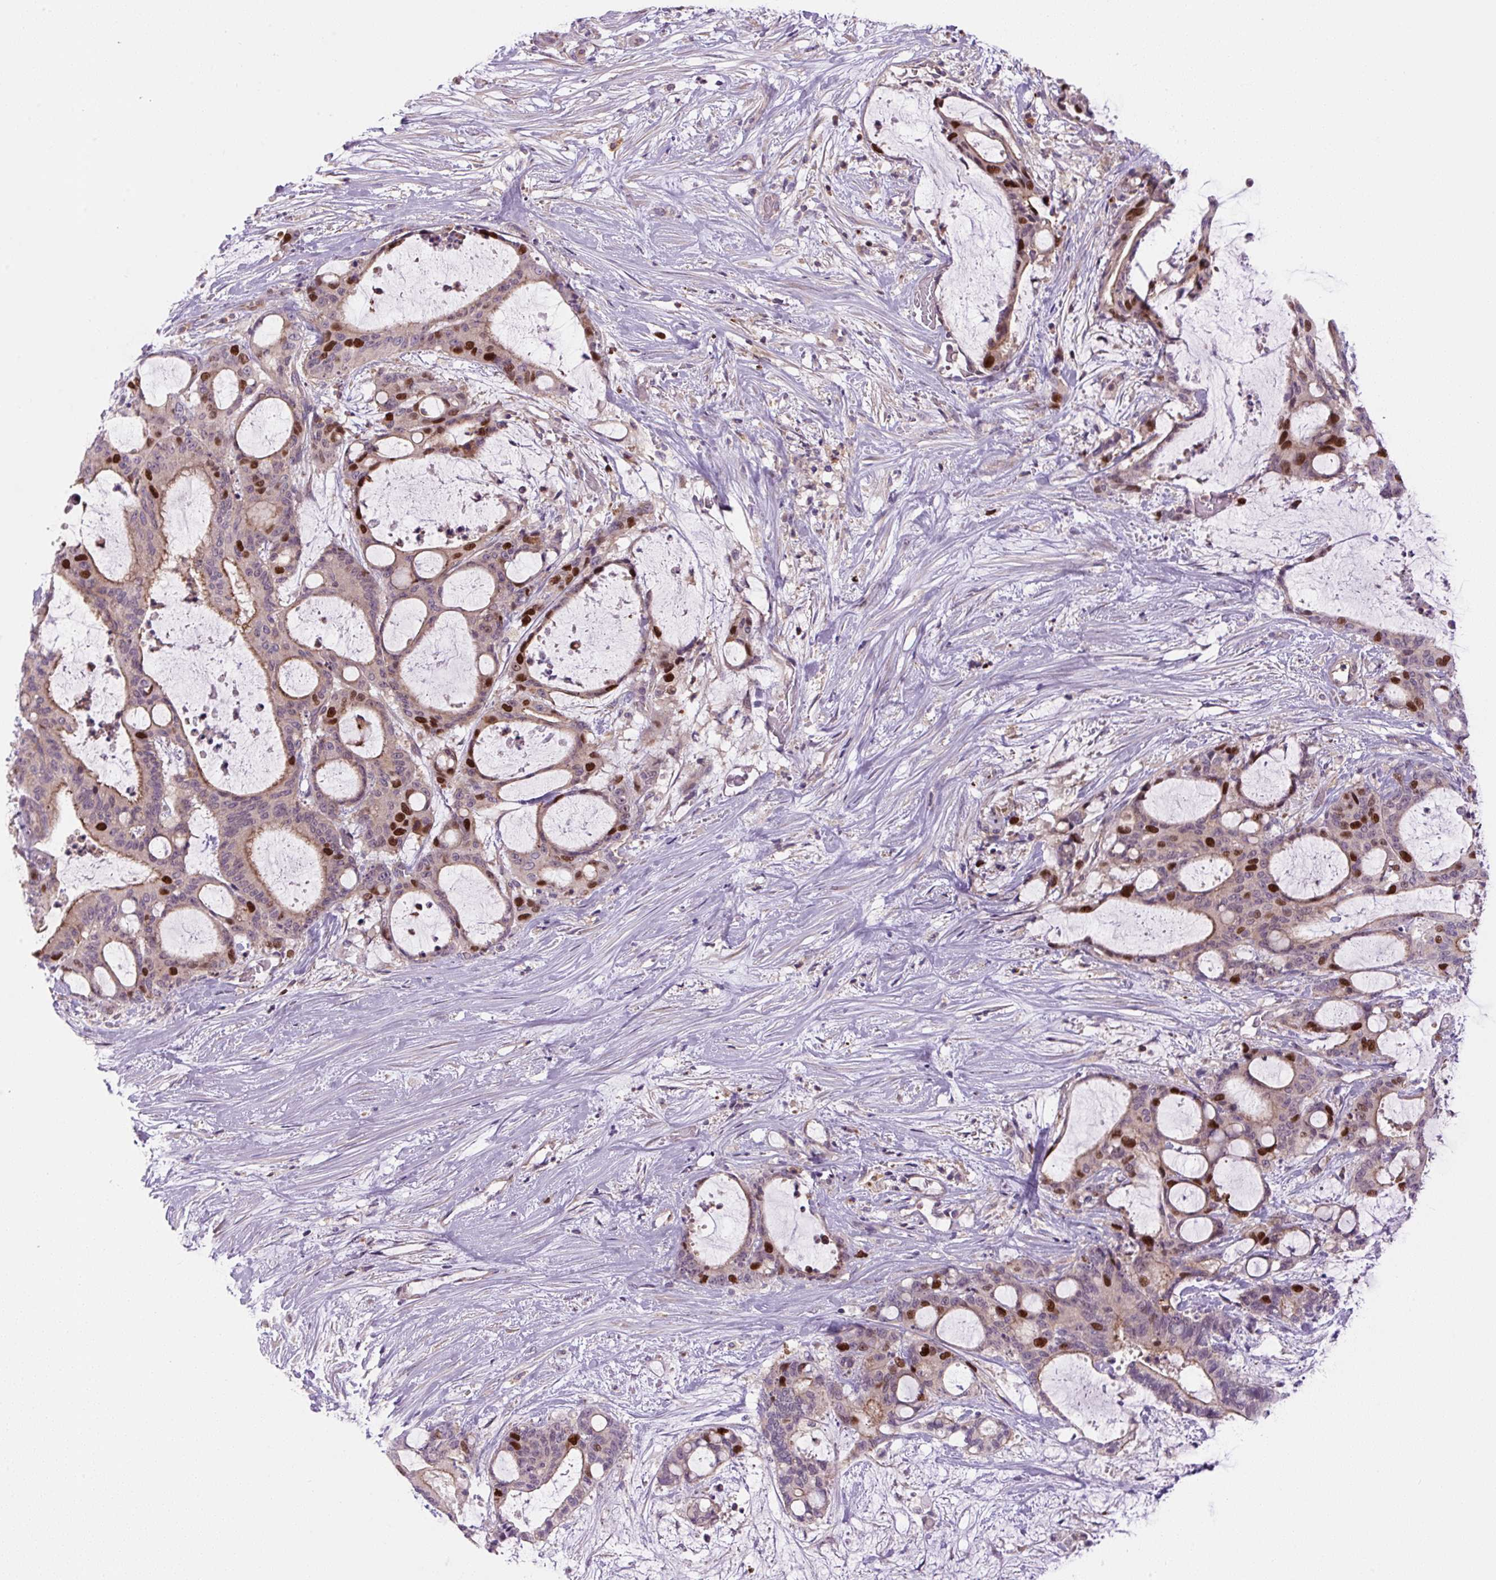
{"staining": {"intensity": "strong", "quantity": "25%-75%", "location": "cytoplasmic/membranous,nuclear"}, "tissue": "liver cancer", "cell_type": "Tumor cells", "image_type": "cancer", "snomed": [{"axis": "morphology", "description": "Normal tissue, NOS"}, {"axis": "morphology", "description": "Cholangiocarcinoma"}, {"axis": "topography", "description": "Liver"}, {"axis": "topography", "description": "Peripheral nerve tissue"}], "caption": "Immunohistochemistry photomicrograph of liver cancer (cholangiocarcinoma) stained for a protein (brown), which reveals high levels of strong cytoplasmic/membranous and nuclear positivity in about 25%-75% of tumor cells.", "gene": "KIFC1", "patient": {"sex": "female", "age": 73}}